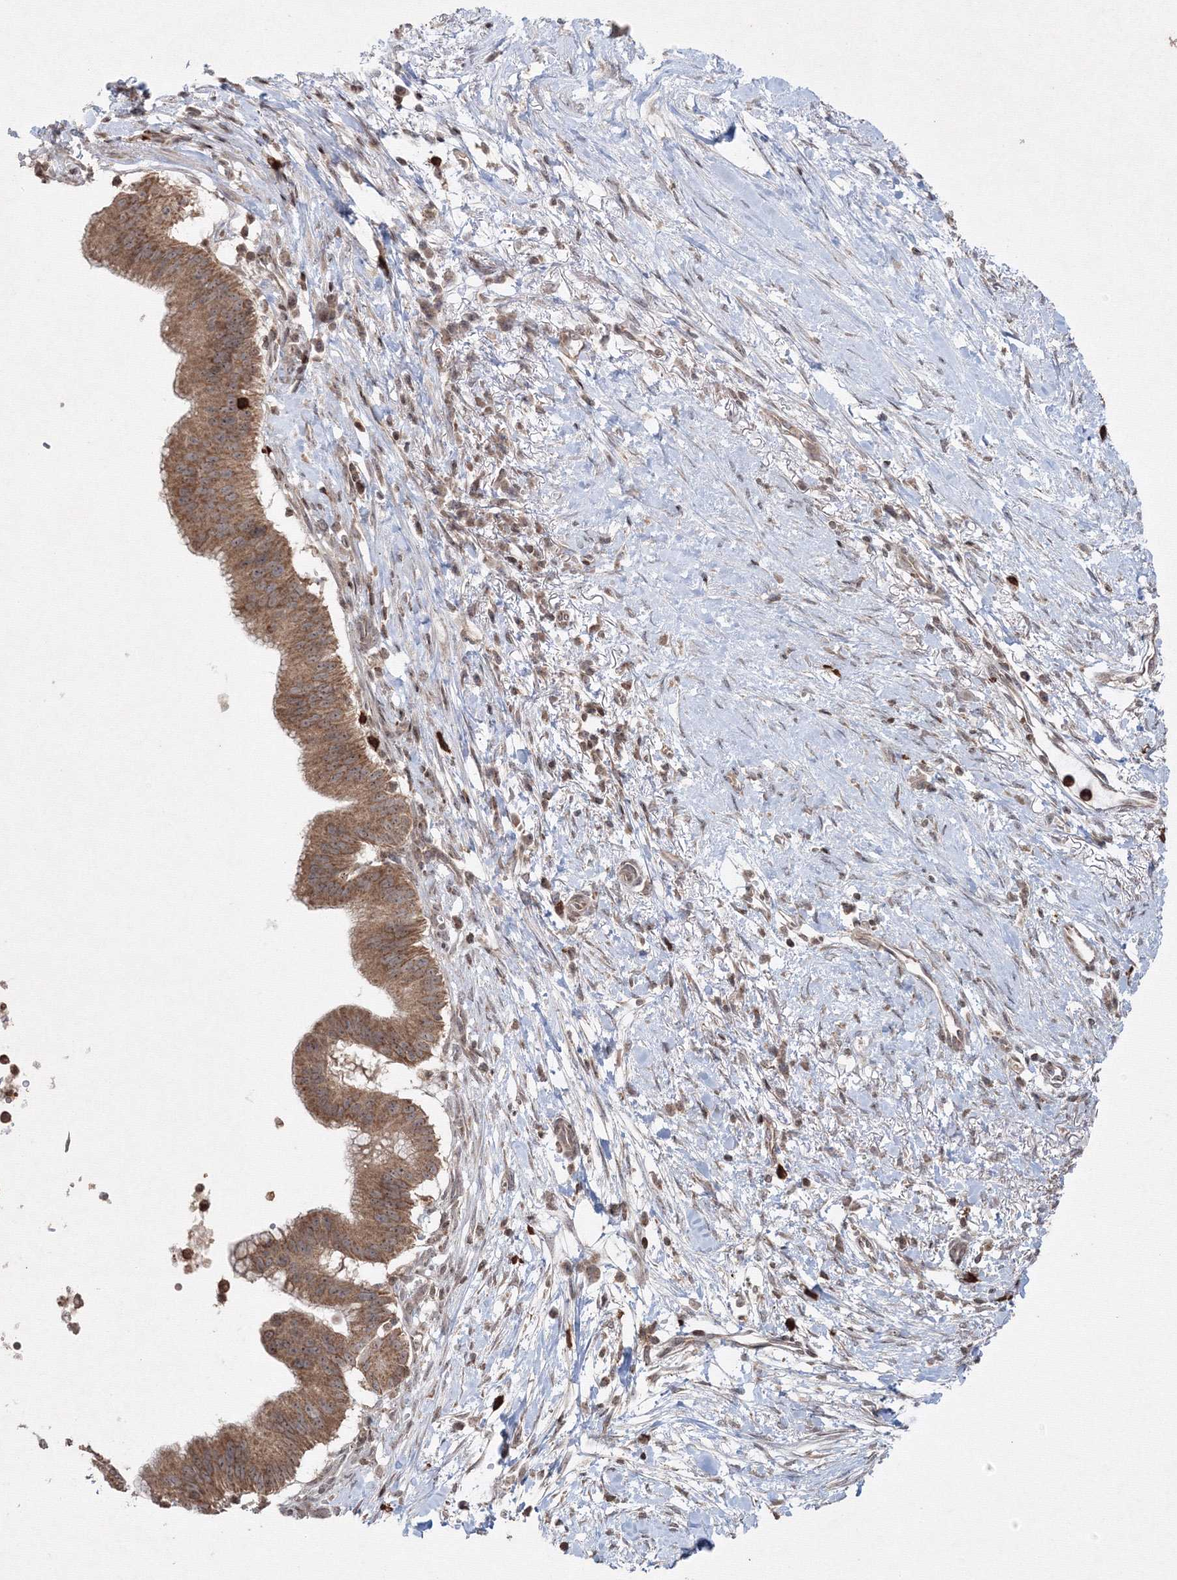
{"staining": {"intensity": "moderate", "quantity": ">75%", "location": "cytoplasmic/membranous"}, "tissue": "pancreatic cancer", "cell_type": "Tumor cells", "image_type": "cancer", "snomed": [{"axis": "morphology", "description": "Adenocarcinoma, NOS"}, {"axis": "topography", "description": "Pancreas"}], "caption": "An image of human pancreatic cancer stained for a protein shows moderate cytoplasmic/membranous brown staining in tumor cells.", "gene": "MKRN2", "patient": {"sex": "male", "age": 68}}